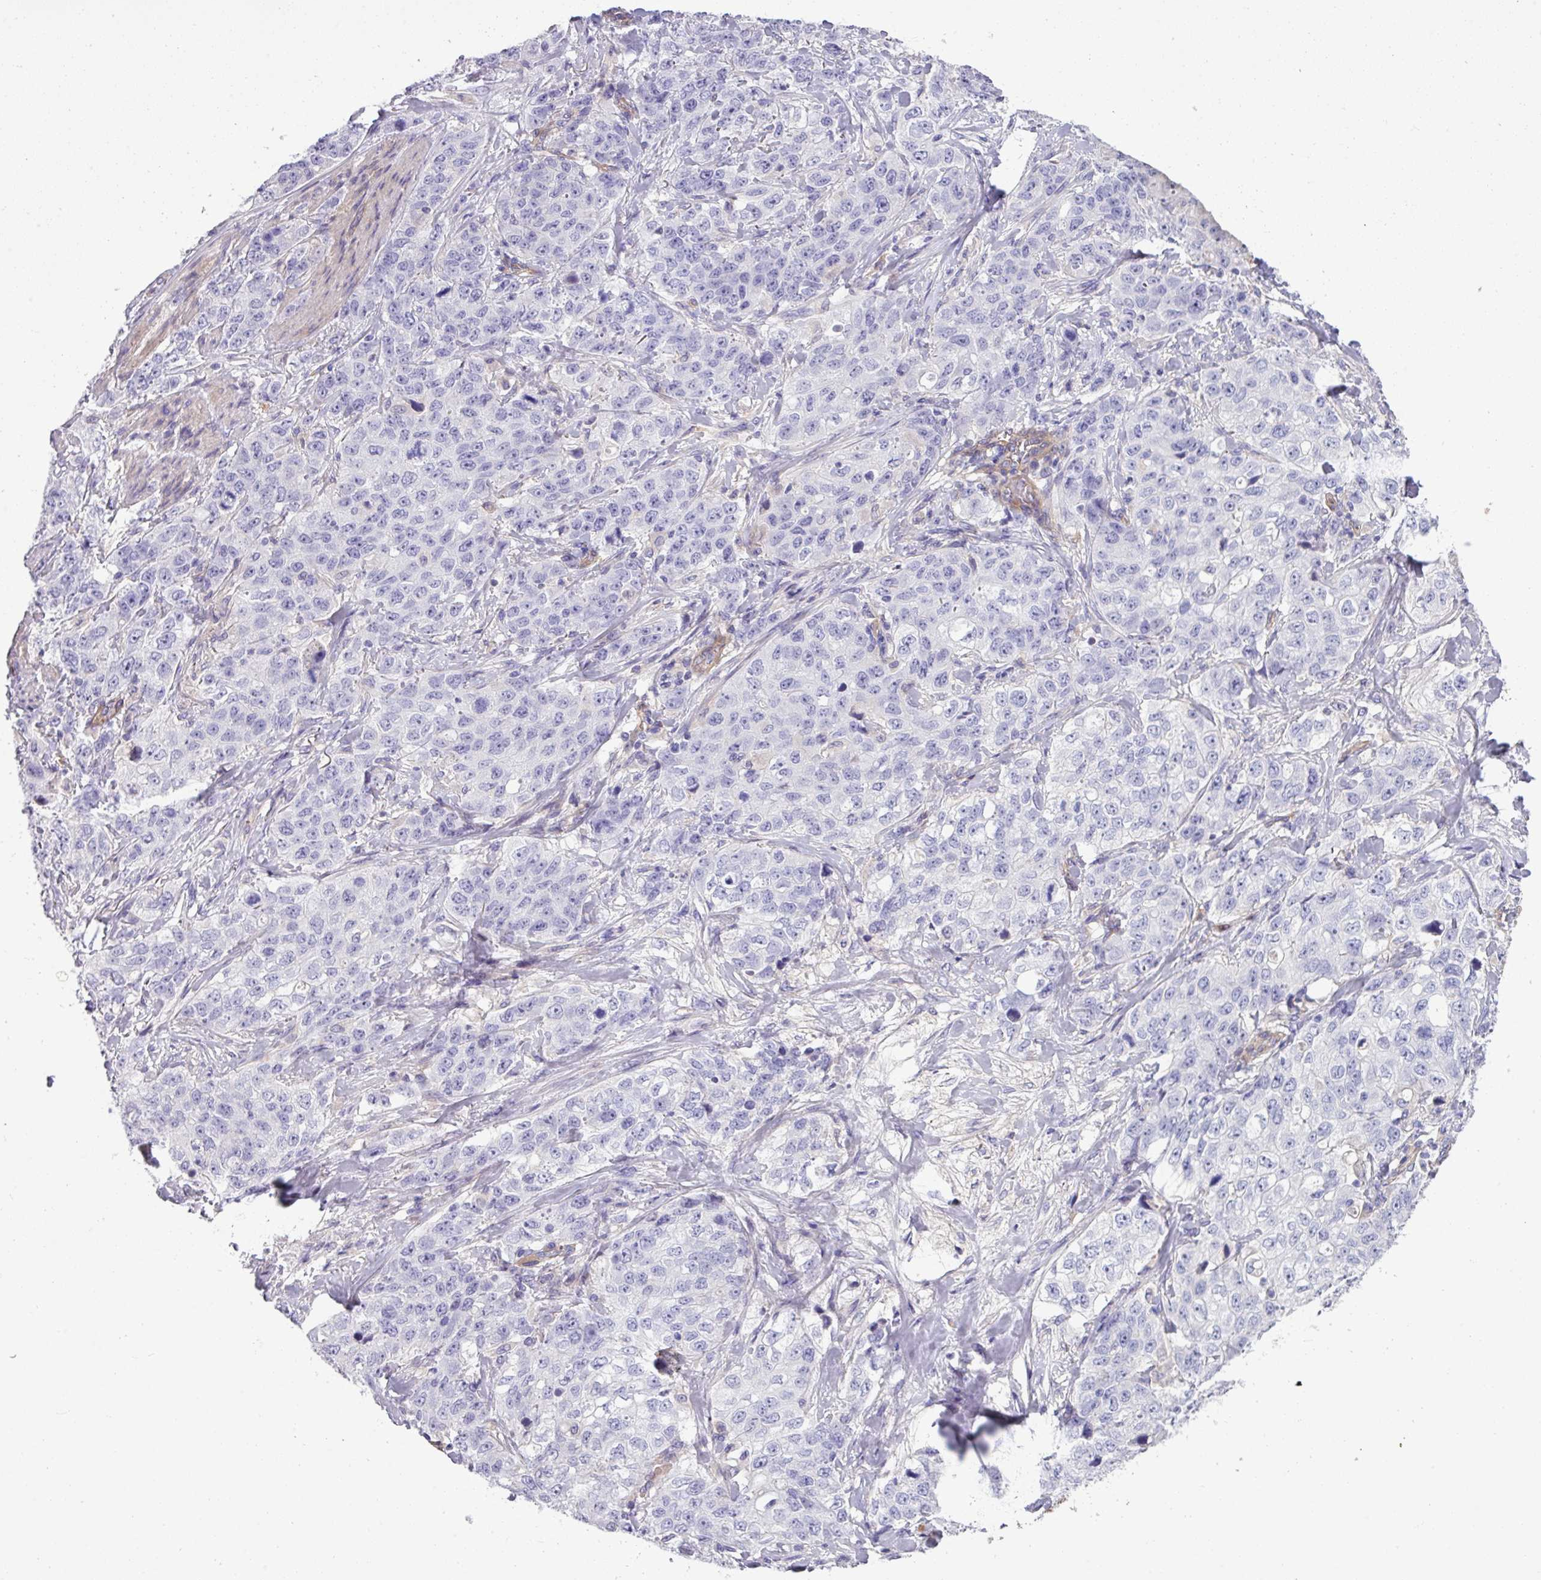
{"staining": {"intensity": "negative", "quantity": "none", "location": "none"}, "tissue": "stomach cancer", "cell_type": "Tumor cells", "image_type": "cancer", "snomed": [{"axis": "morphology", "description": "Adenocarcinoma, NOS"}, {"axis": "topography", "description": "Stomach"}], "caption": "An image of stomach cancer stained for a protein shows no brown staining in tumor cells. (DAB IHC visualized using brightfield microscopy, high magnification).", "gene": "KIRREL3", "patient": {"sex": "male", "age": 48}}